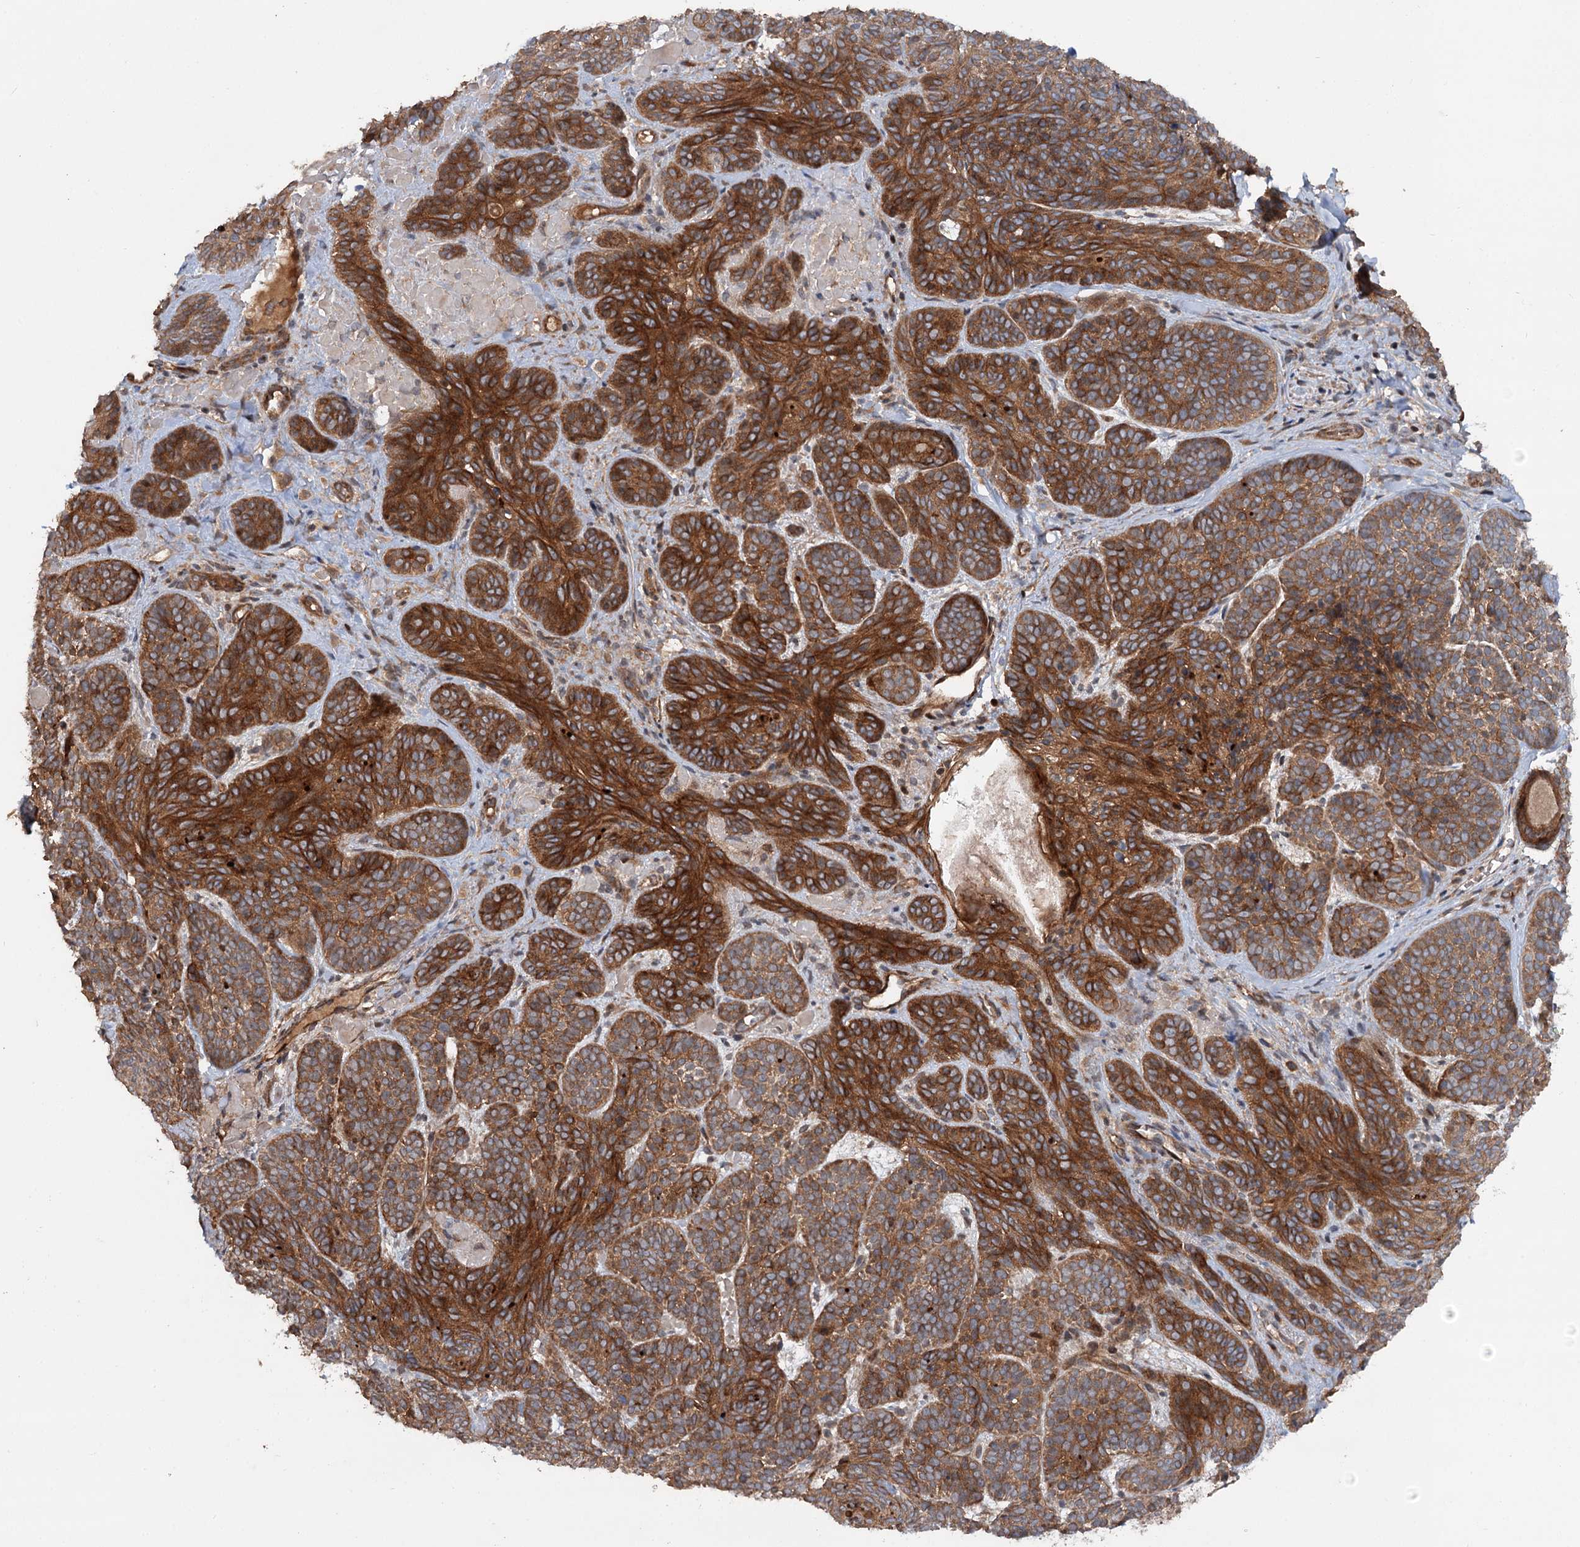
{"staining": {"intensity": "strong", "quantity": ">75%", "location": "cytoplasmic/membranous"}, "tissue": "skin cancer", "cell_type": "Tumor cells", "image_type": "cancer", "snomed": [{"axis": "morphology", "description": "Basal cell carcinoma"}, {"axis": "topography", "description": "Skin"}], "caption": "This image reveals IHC staining of skin cancer, with high strong cytoplasmic/membranous staining in about >75% of tumor cells.", "gene": "ADGRG4", "patient": {"sex": "male", "age": 85}}